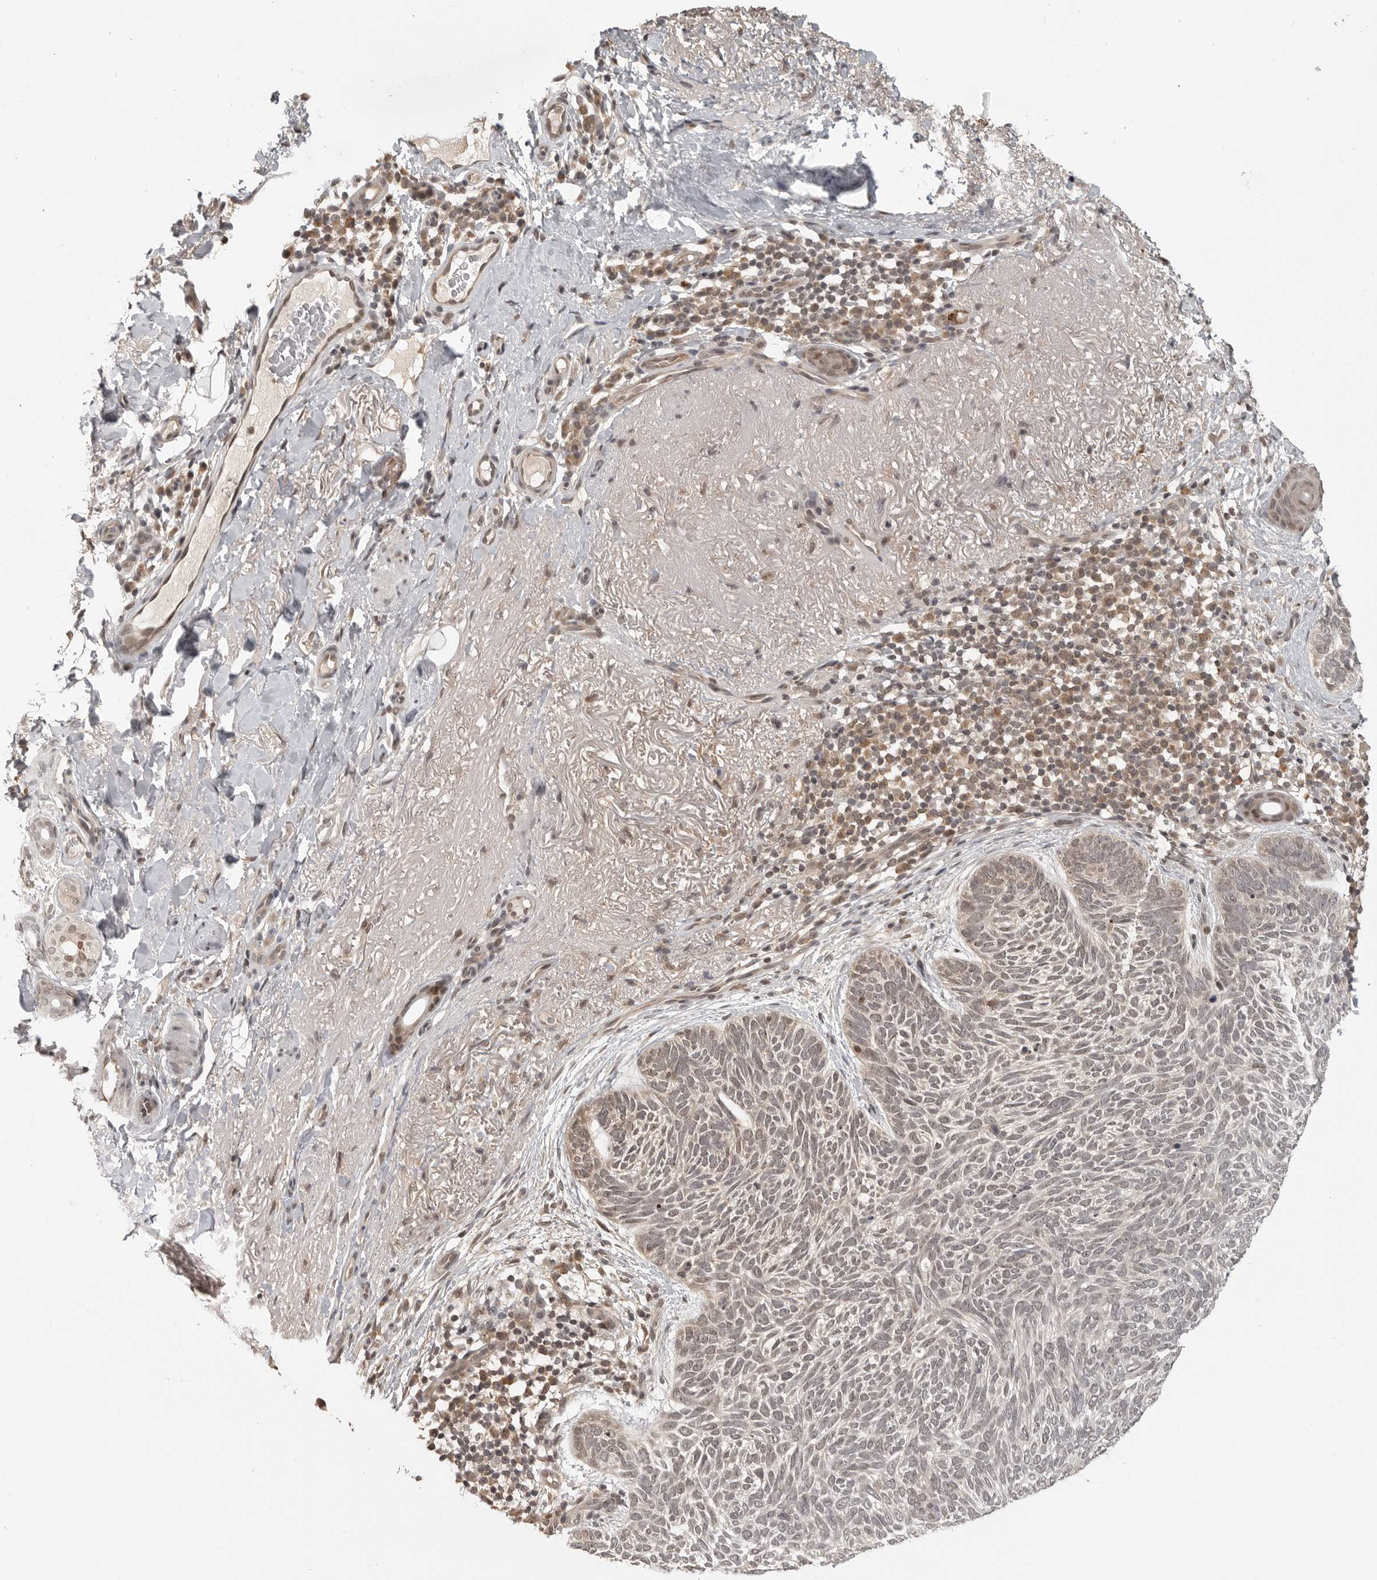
{"staining": {"intensity": "weak", "quantity": "25%-75%", "location": "nuclear"}, "tissue": "skin cancer", "cell_type": "Tumor cells", "image_type": "cancer", "snomed": [{"axis": "morphology", "description": "Basal cell carcinoma"}, {"axis": "topography", "description": "Skin"}], "caption": "Skin cancer (basal cell carcinoma) stained with immunohistochemistry (IHC) exhibits weak nuclear expression in about 25%-75% of tumor cells.", "gene": "PEG3", "patient": {"sex": "female", "age": 85}}